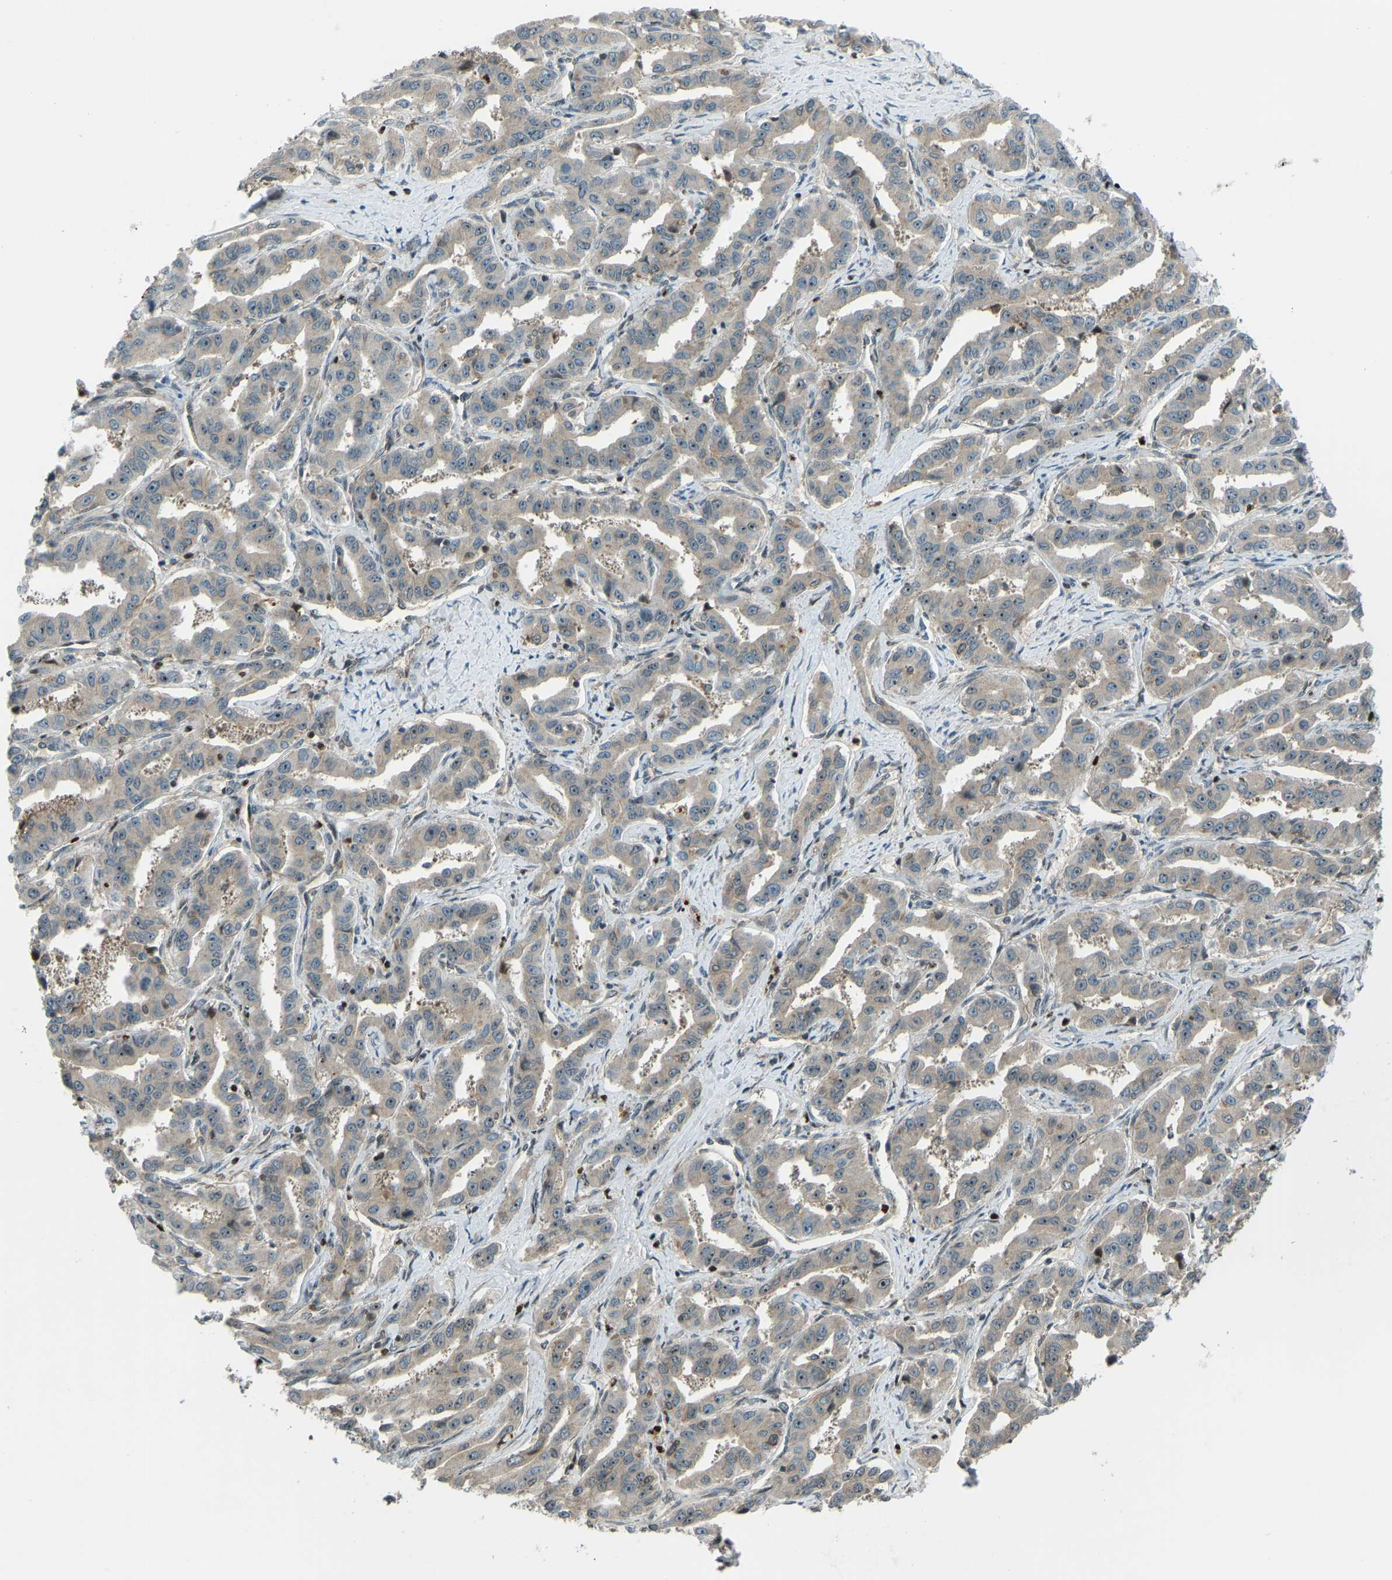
{"staining": {"intensity": "weak", "quantity": ">75%", "location": "cytoplasmic/membranous"}, "tissue": "liver cancer", "cell_type": "Tumor cells", "image_type": "cancer", "snomed": [{"axis": "morphology", "description": "Cholangiocarcinoma"}, {"axis": "topography", "description": "Liver"}], "caption": "Liver cholangiocarcinoma stained for a protein exhibits weak cytoplasmic/membranous positivity in tumor cells.", "gene": "SVOPL", "patient": {"sex": "male", "age": 59}}